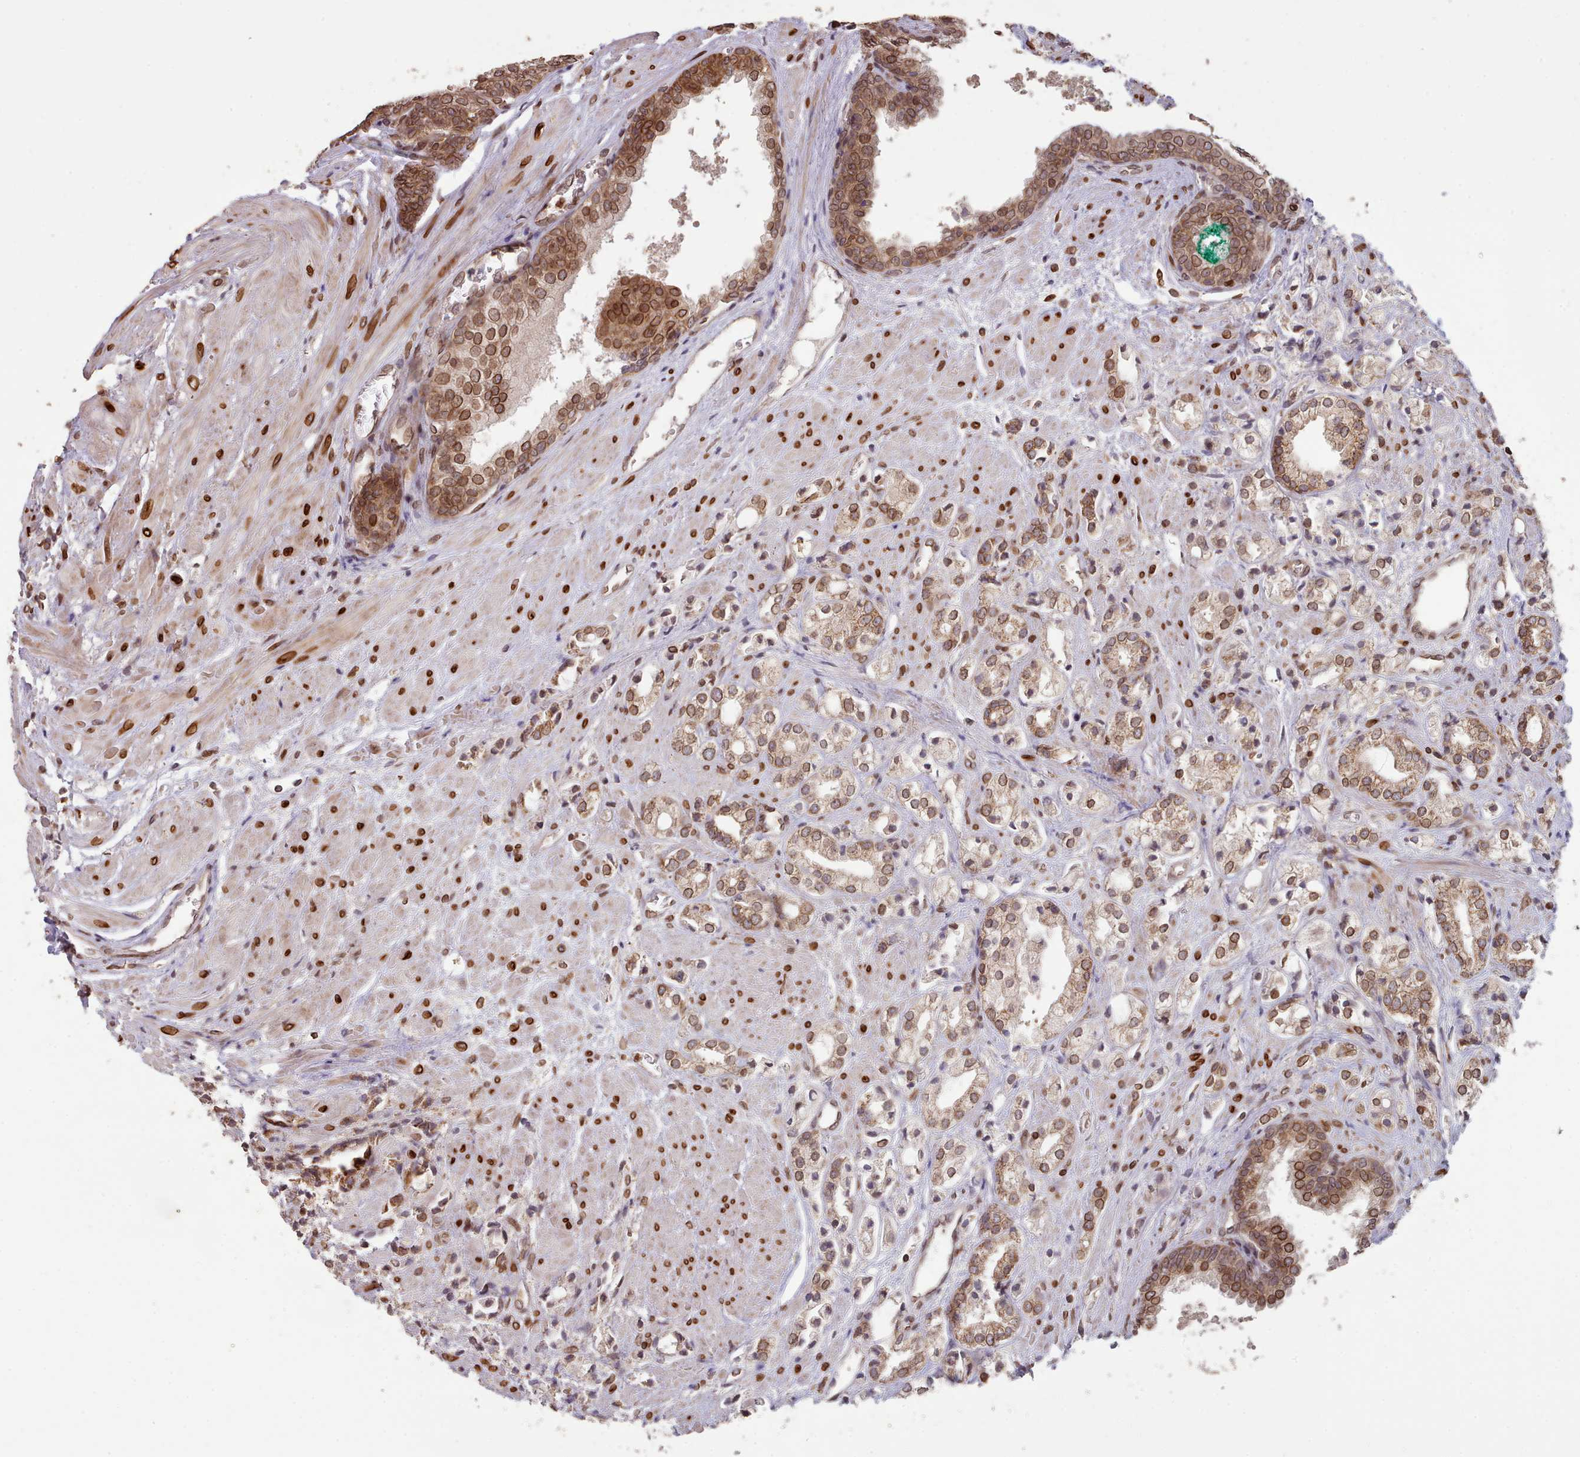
{"staining": {"intensity": "moderate", "quantity": ">75%", "location": "cytoplasmic/membranous,nuclear"}, "tissue": "prostate cancer", "cell_type": "Tumor cells", "image_type": "cancer", "snomed": [{"axis": "morphology", "description": "Adenocarcinoma, High grade"}, {"axis": "topography", "description": "Prostate"}], "caption": "This histopathology image reveals IHC staining of prostate cancer (adenocarcinoma (high-grade)), with medium moderate cytoplasmic/membranous and nuclear staining in about >75% of tumor cells.", "gene": "TOR1AIP1", "patient": {"sex": "male", "age": 50}}